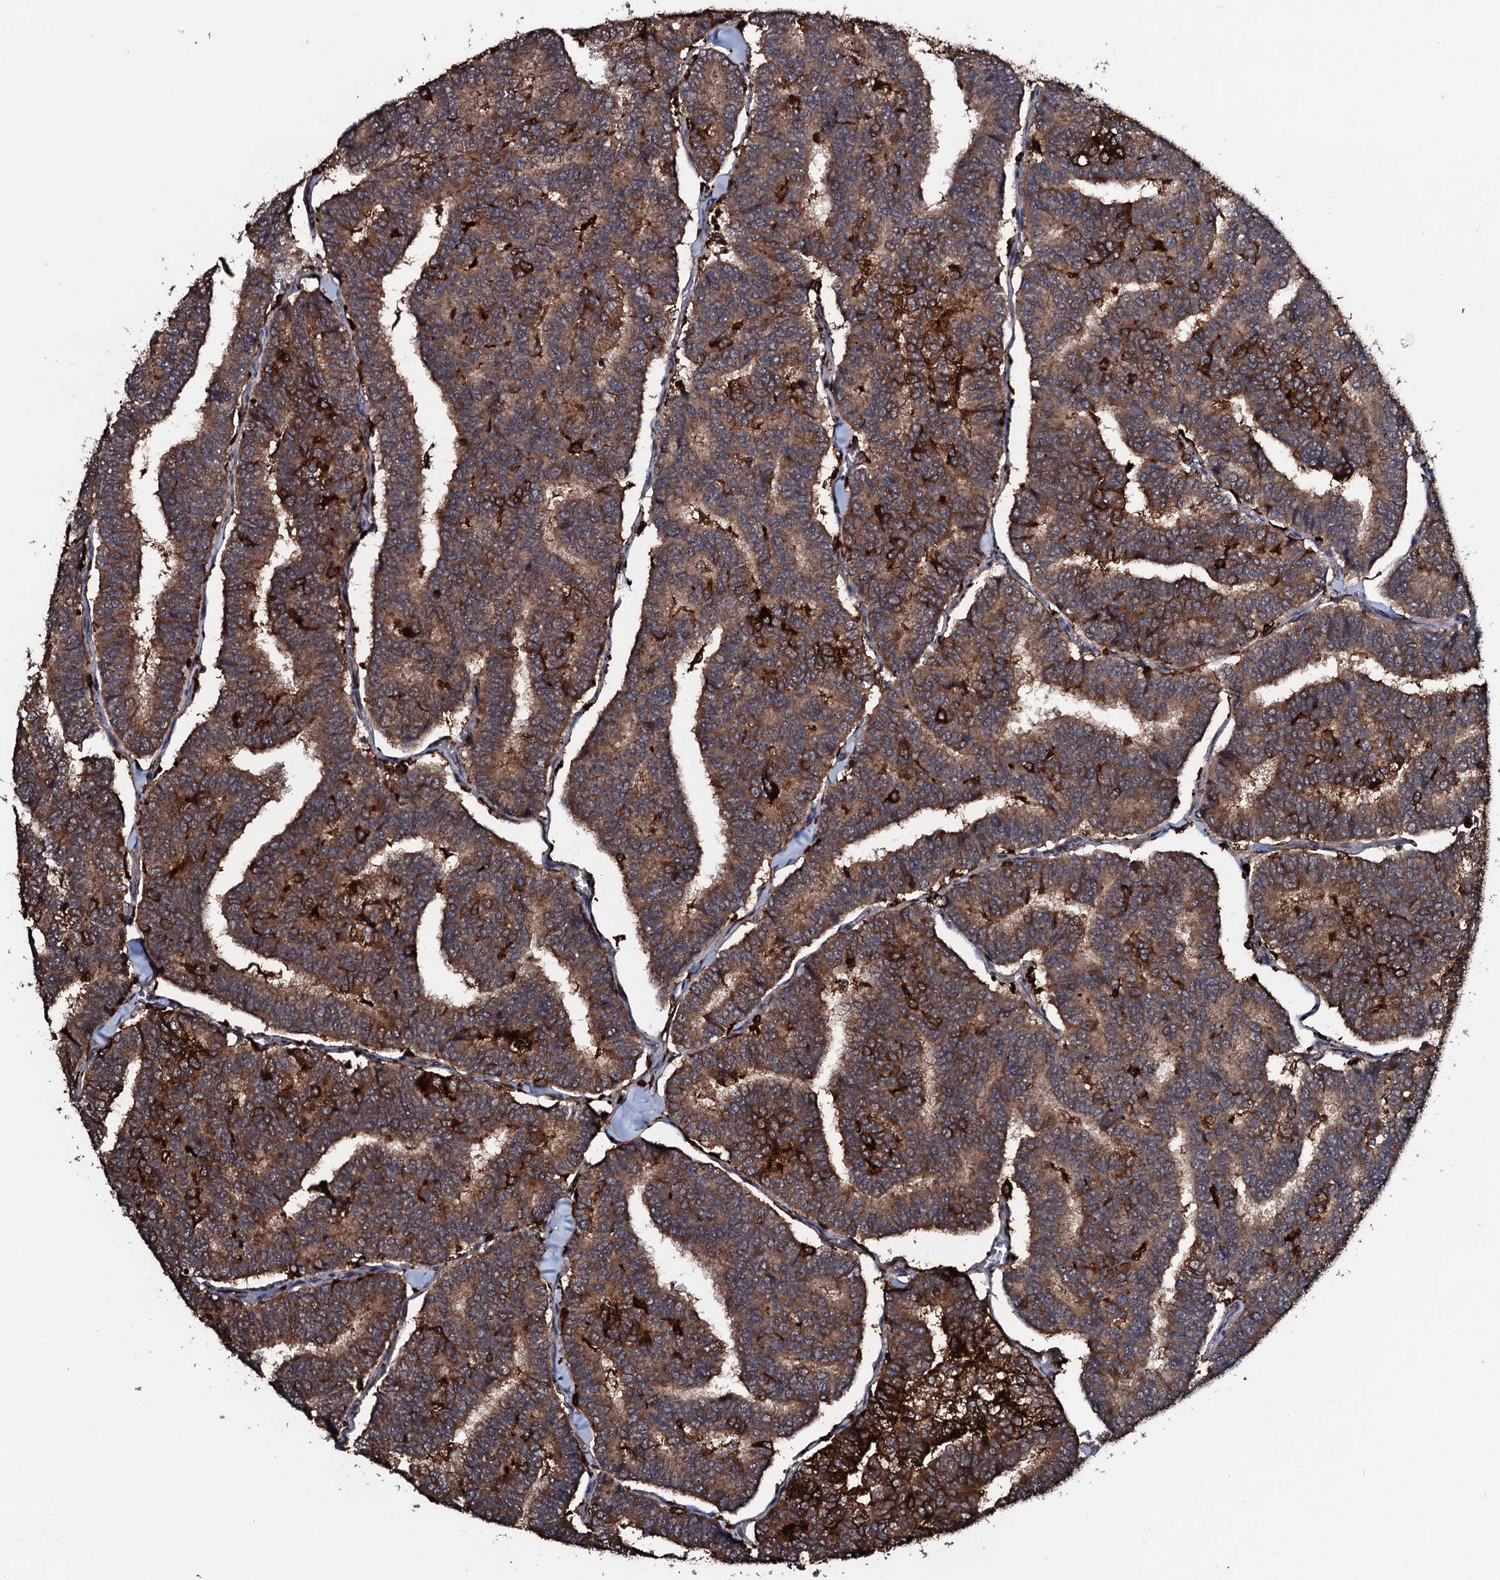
{"staining": {"intensity": "moderate", "quantity": ">75%", "location": "cytoplasmic/membranous"}, "tissue": "thyroid cancer", "cell_type": "Tumor cells", "image_type": "cancer", "snomed": [{"axis": "morphology", "description": "Papillary adenocarcinoma, NOS"}, {"axis": "topography", "description": "Thyroid gland"}], "caption": "Immunohistochemistry (IHC) of thyroid papillary adenocarcinoma shows medium levels of moderate cytoplasmic/membranous expression in about >75% of tumor cells. (brown staining indicates protein expression, while blue staining denotes nuclei).", "gene": "TPGS2", "patient": {"sex": "female", "age": 35}}